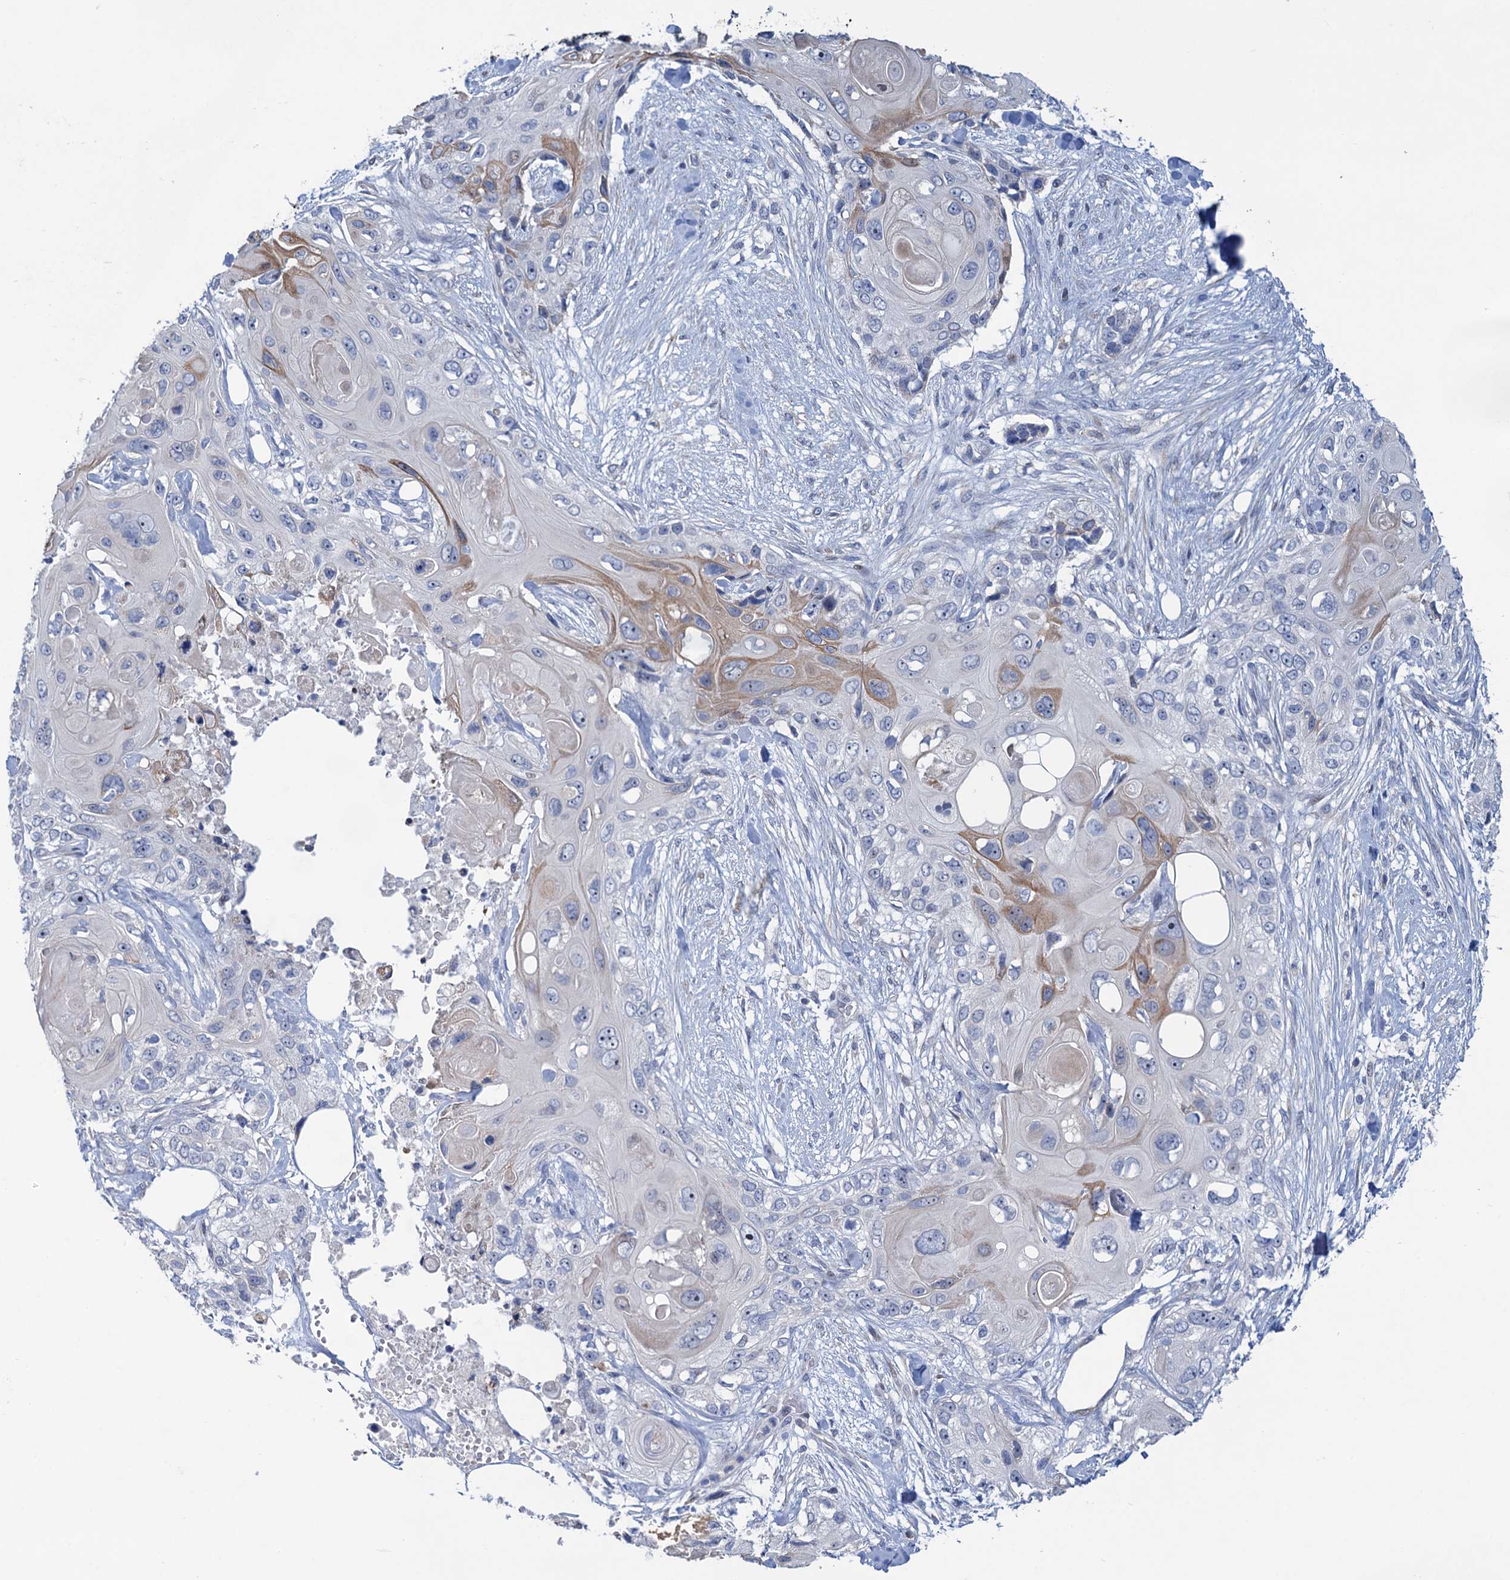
{"staining": {"intensity": "weak", "quantity": "<25%", "location": "cytoplasmic/membranous"}, "tissue": "skin cancer", "cell_type": "Tumor cells", "image_type": "cancer", "snomed": [{"axis": "morphology", "description": "Normal tissue, NOS"}, {"axis": "morphology", "description": "Squamous cell carcinoma, NOS"}, {"axis": "topography", "description": "Skin"}], "caption": "The image demonstrates no staining of tumor cells in skin squamous cell carcinoma.", "gene": "ESYT3", "patient": {"sex": "male", "age": 72}}